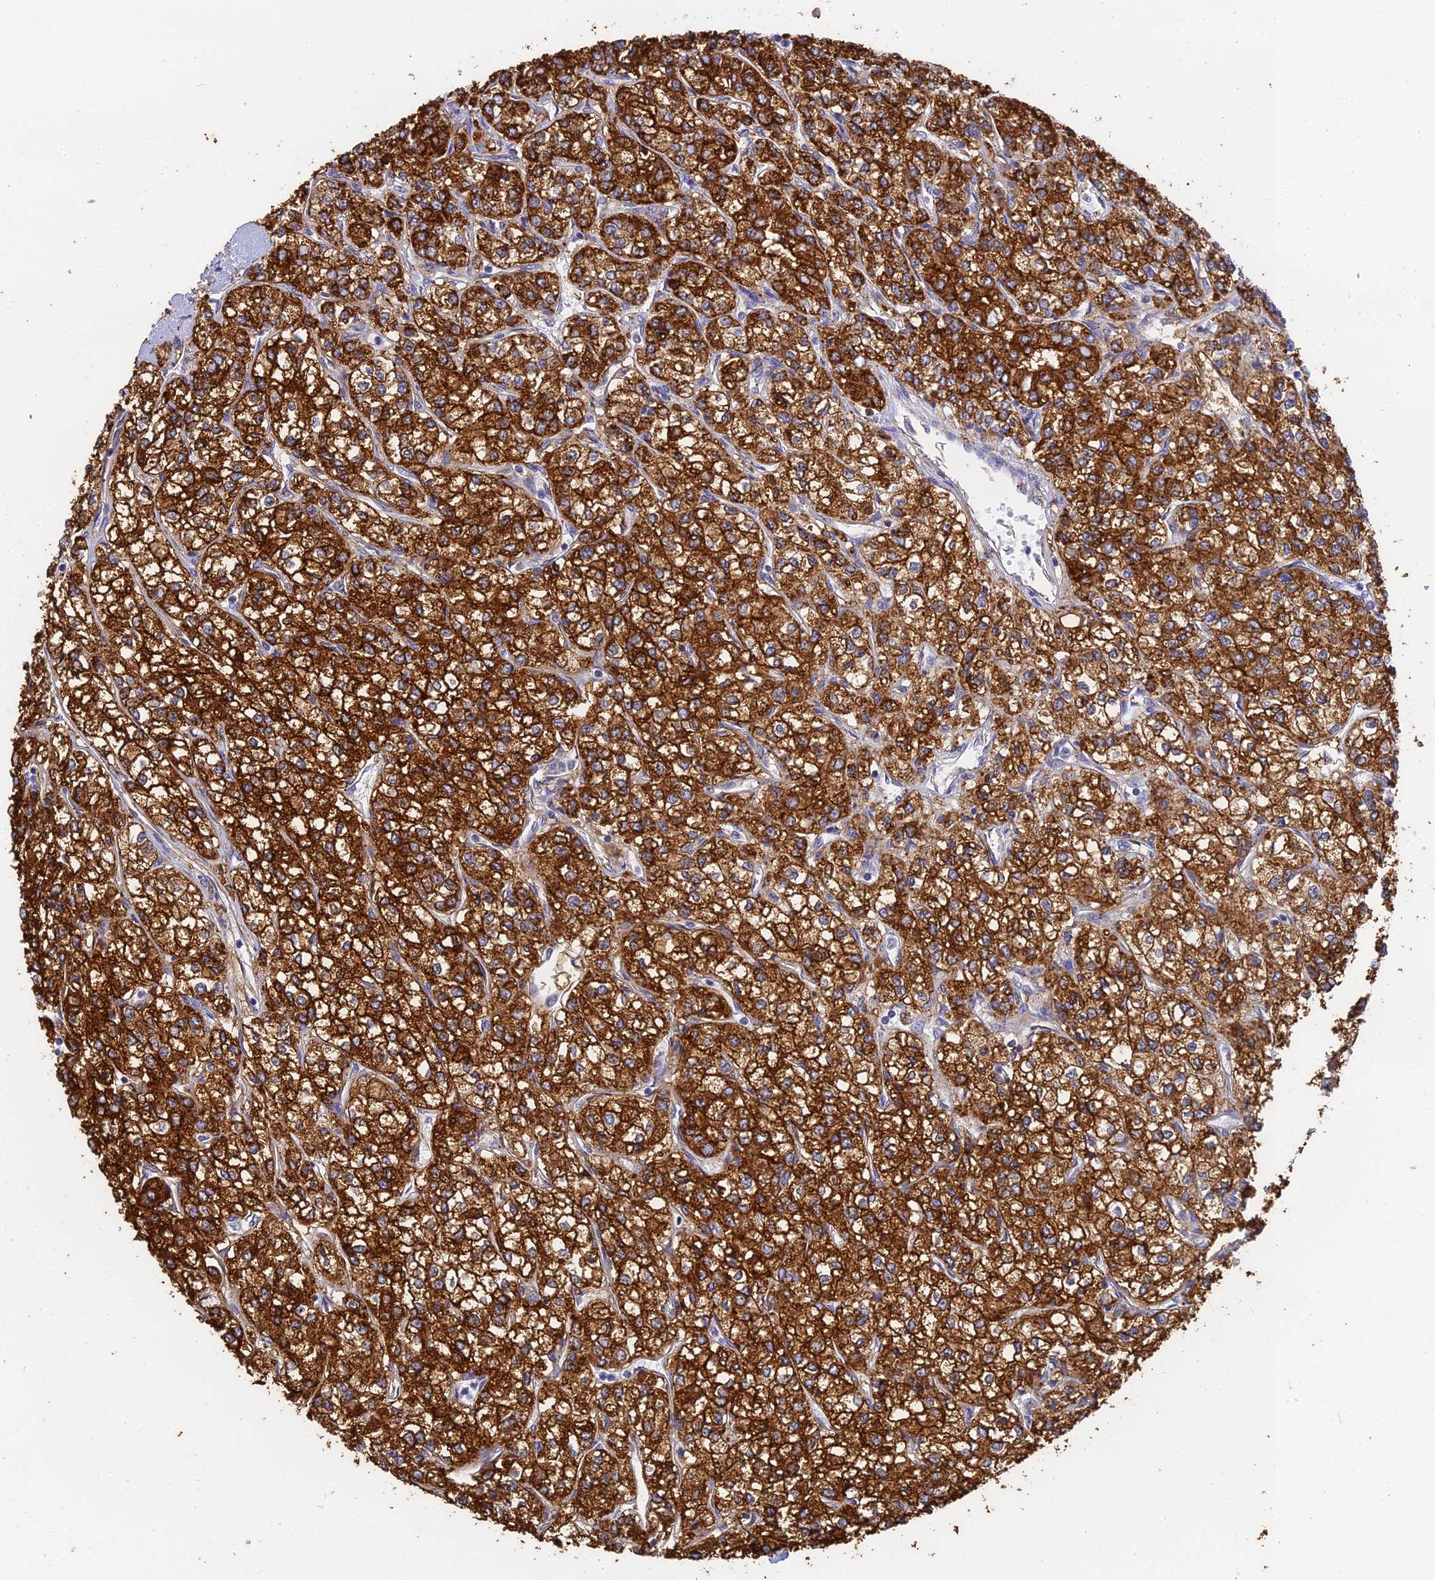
{"staining": {"intensity": "strong", "quantity": ">75%", "location": "cytoplasmic/membranous"}, "tissue": "renal cancer", "cell_type": "Tumor cells", "image_type": "cancer", "snomed": [{"axis": "morphology", "description": "Adenocarcinoma, NOS"}, {"axis": "topography", "description": "Kidney"}], "caption": "A high amount of strong cytoplasmic/membranous staining is appreciated in about >75% of tumor cells in adenocarcinoma (renal) tissue. (brown staining indicates protein expression, while blue staining denotes nuclei).", "gene": "WDR6", "patient": {"sex": "male", "age": 80}}